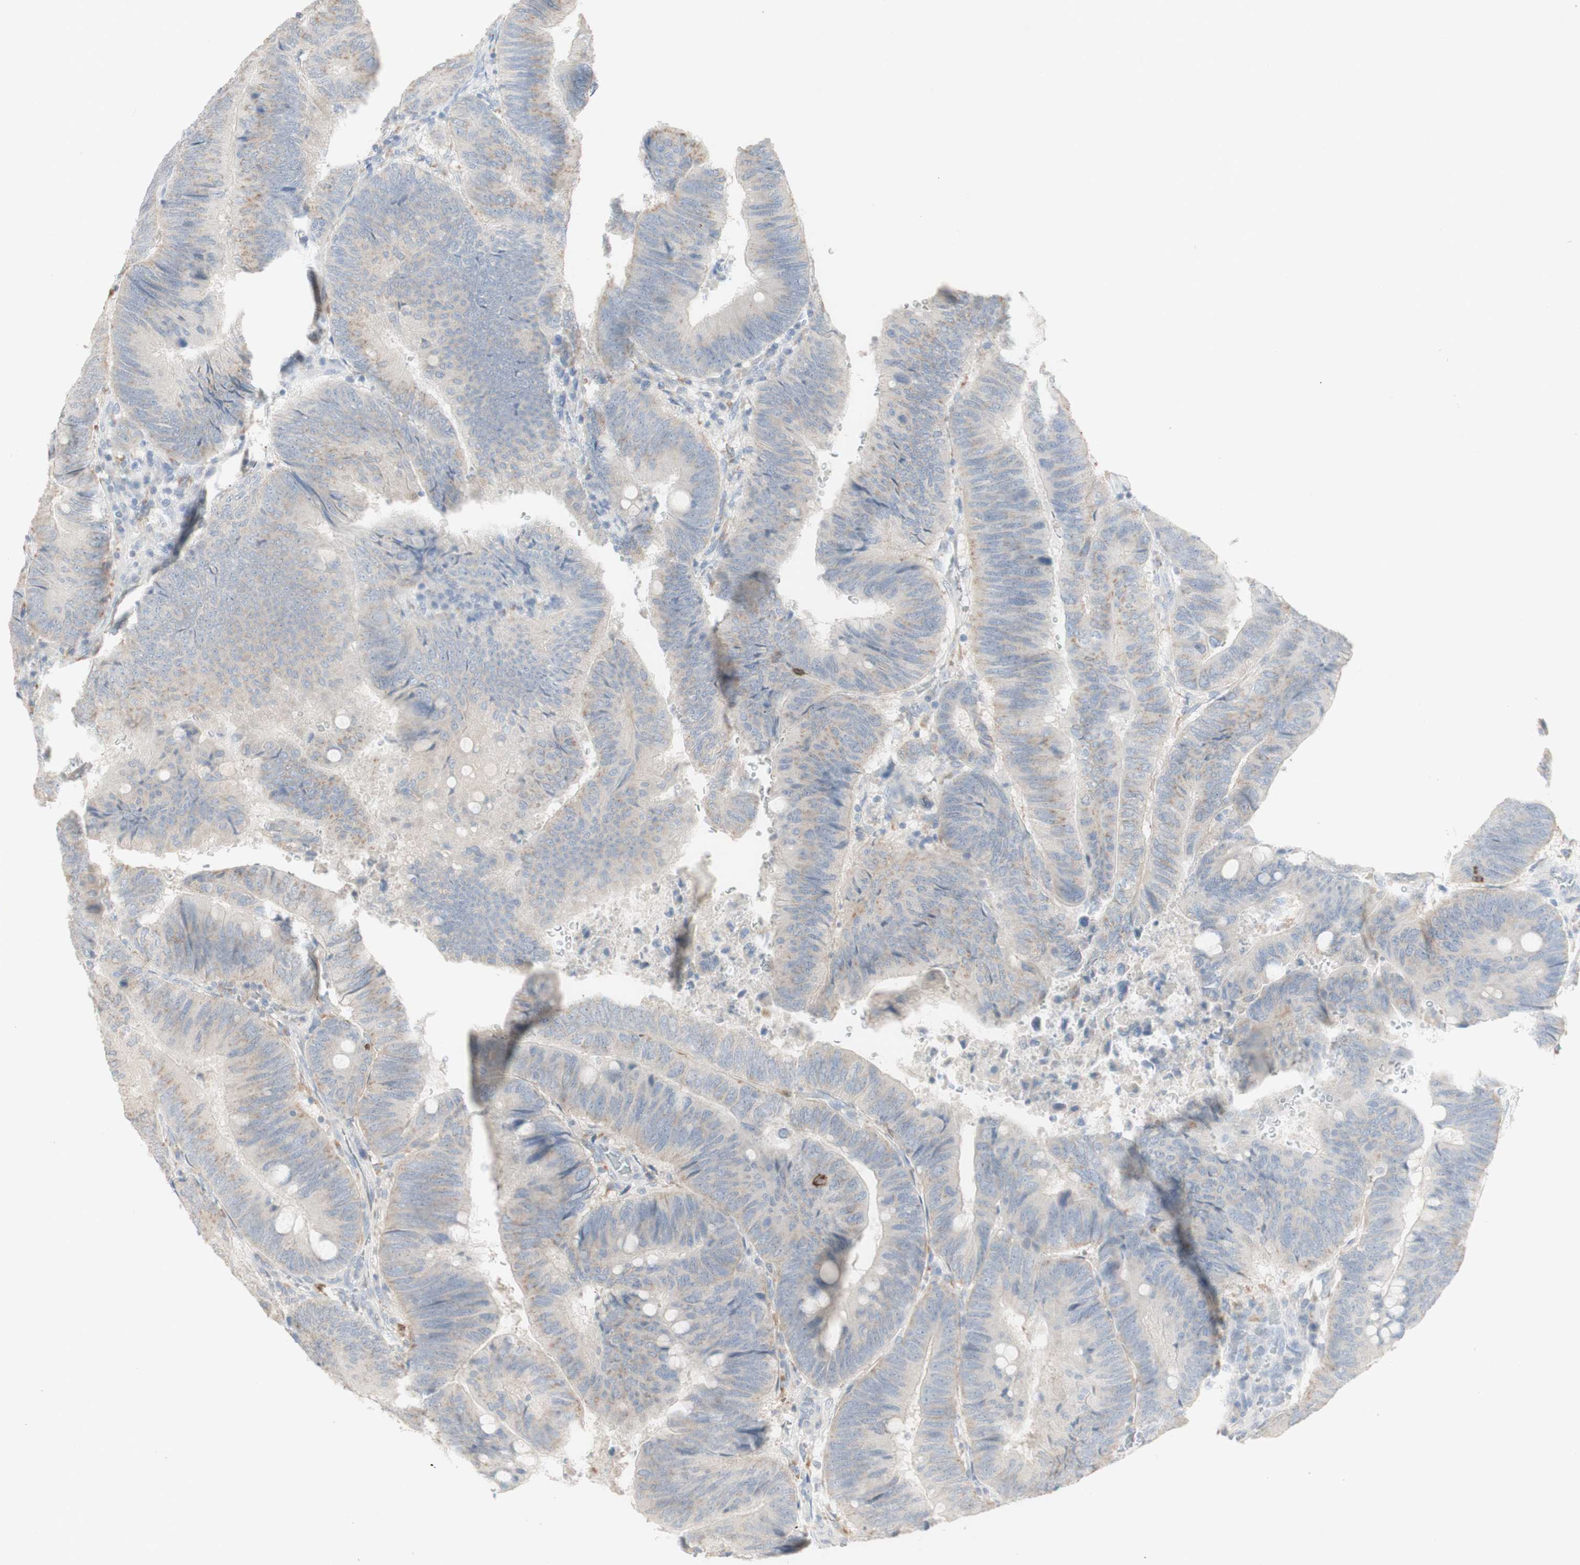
{"staining": {"intensity": "weak", "quantity": "<25%", "location": "cytoplasmic/membranous"}, "tissue": "colorectal cancer", "cell_type": "Tumor cells", "image_type": "cancer", "snomed": [{"axis": "morphology", "description": "Normal tissue, NOS"}, {"axis": "morphology", "description": "Adenocarcinoma, NOS"}, {"axis": "topography", "description": "Rectum"}, {"axis": "topography", "description": "Peripheral nerve tissue"}], "caption": "Tumor cells are negative for brown protein staining in adenocarcinoma (colorectal).", "gene": "ATP6V1B1", "patient": {"sex": "male", "age": 92}}